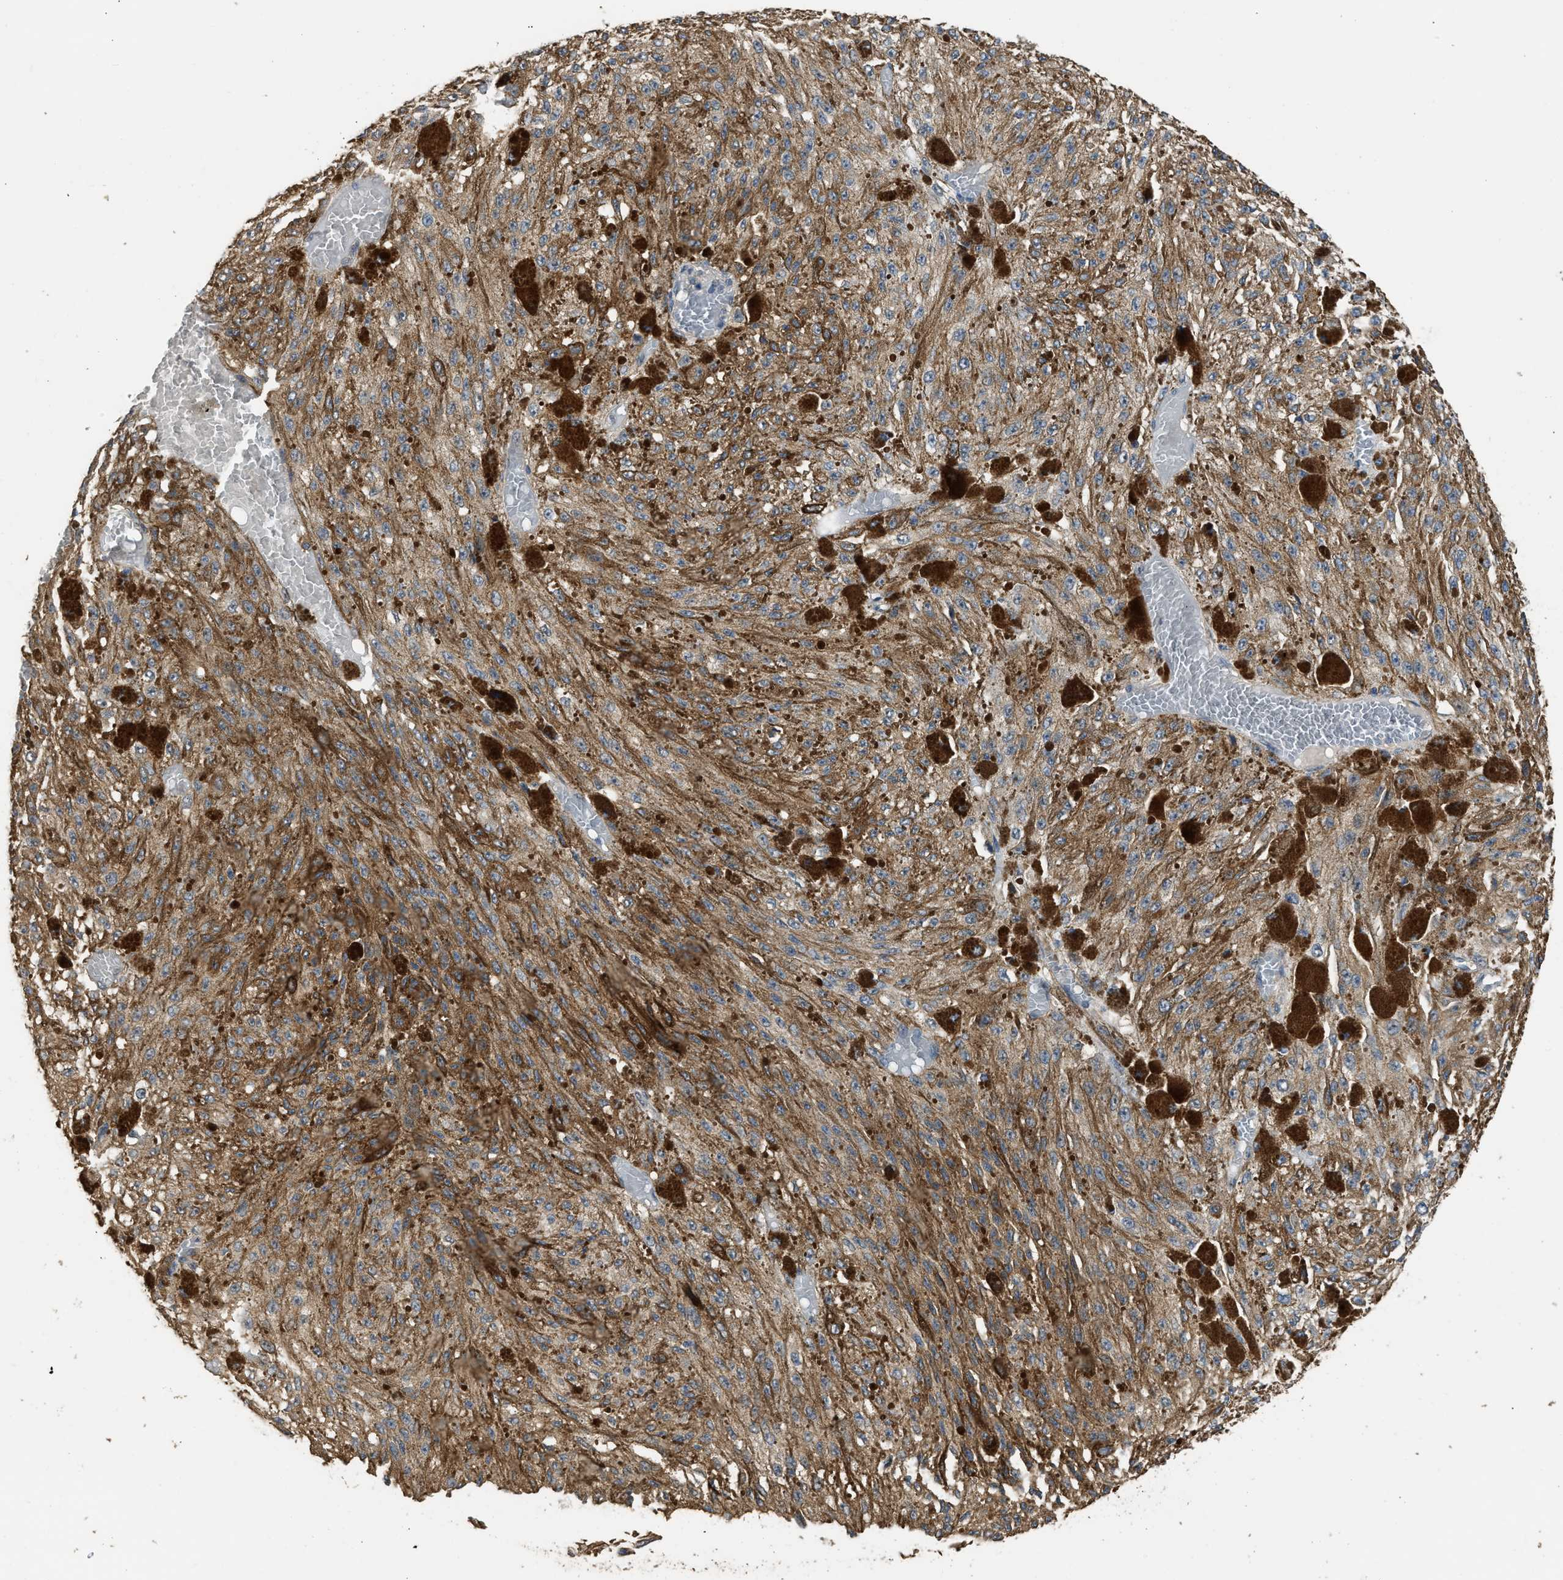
{"staining": {"intensity": "moderate", "quantity": ">75%", "location": "cytoplasmic/membranous"}, "tissue": "melanoma", "cell_type": "Tumor cells", "image_type": "cancer", "snomed": [{"axis": "morphology", "description": "Malignant melanoma, NOS"}, {"axis": "topography", "description": "Other"}], "caption": "Melanoma stained for a protein displays moderate cytoplasmic/membranous positivity in tumor cells.", "gene": "SPINT2", "patient": {"sex": "male", "age": 79}}